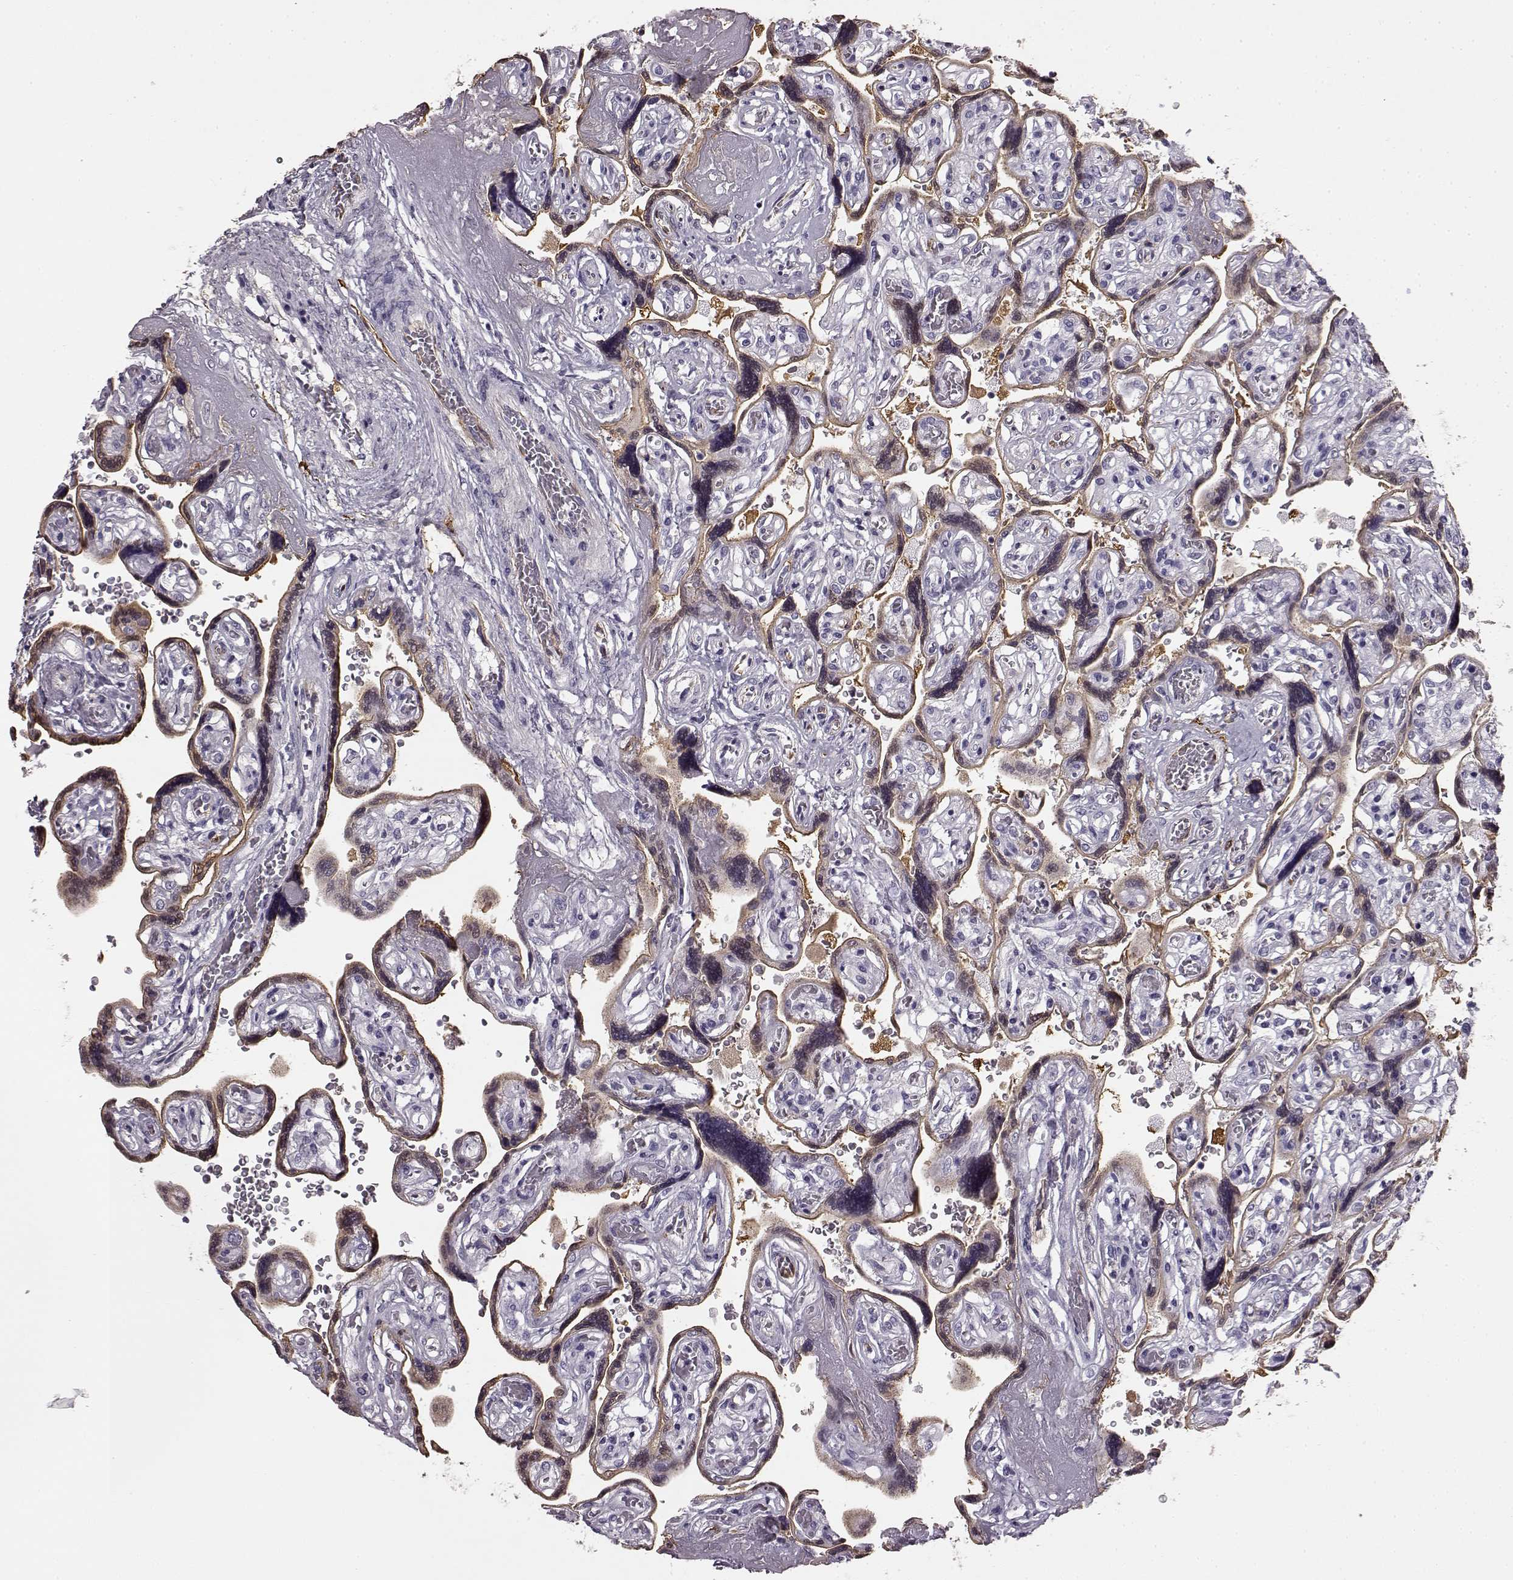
{"staining": {"intensity": "negative", "quantity": "none", "location": "none"}, "tissue": "placenta", "cell_type": "Decidual cells", "image_type": "normal", "snomed": [{"axis": "morphology", "description": "Normal tissue, NOS"}, {"axis": "topography", "description": "Placenta"}], "caption": "IHC micrograph of unremarkable placenta: human placenta stained with DAB (3,3'-diaminobenzidine) exhibits no significant protein positivity in decidual cells. The staining was performed using DAB to visualize the protein expression in brown, while the nuclei were stained in blue with hematoxylin (Magnification: 20x).", "gene": "KRT81", "patient": {"sex": "female", "age": 32}}